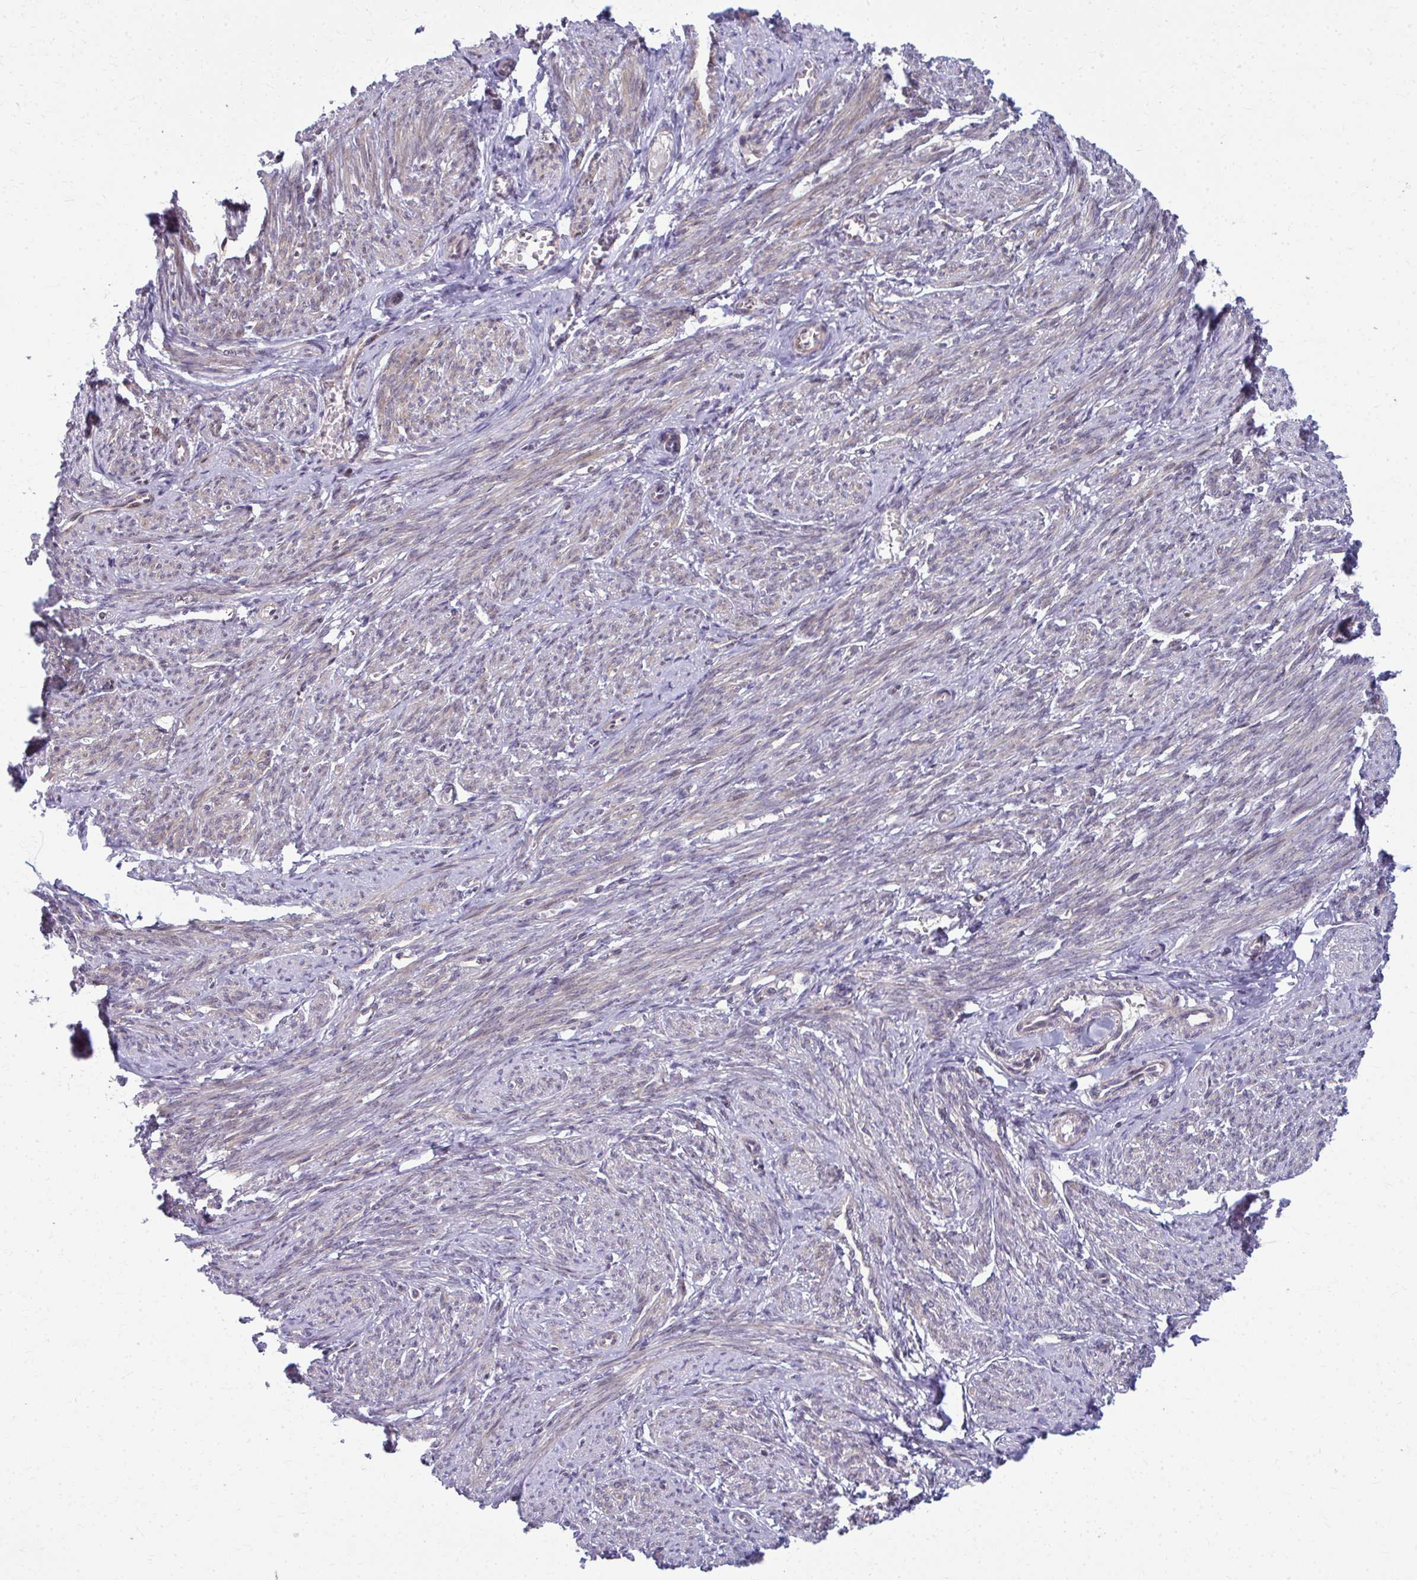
{"staining": {"intensity": "moderate", "quantity": "25%-75%", "location": "cytoplasmic/membranous"}, "tissue": "smooth muscle", "cell_type": "Smooth muscle cells", "image_type": "normal", "snomed": [{"axis": "morphology", "description": "Normal tissue, NOS"}, {"axis": "topography", "description": "Smooth muscle"}], "caption": "Immunohistochemistry histopathology image of unremarkable human smooth muscle stained for a protein (brown), which reveals medium levels of moderate cytoplasmic/membranous staining in about 25%-75% of smooth muscle cells.", "gene": "MAF1", "patient": {"sex": "female", "age": 65}}